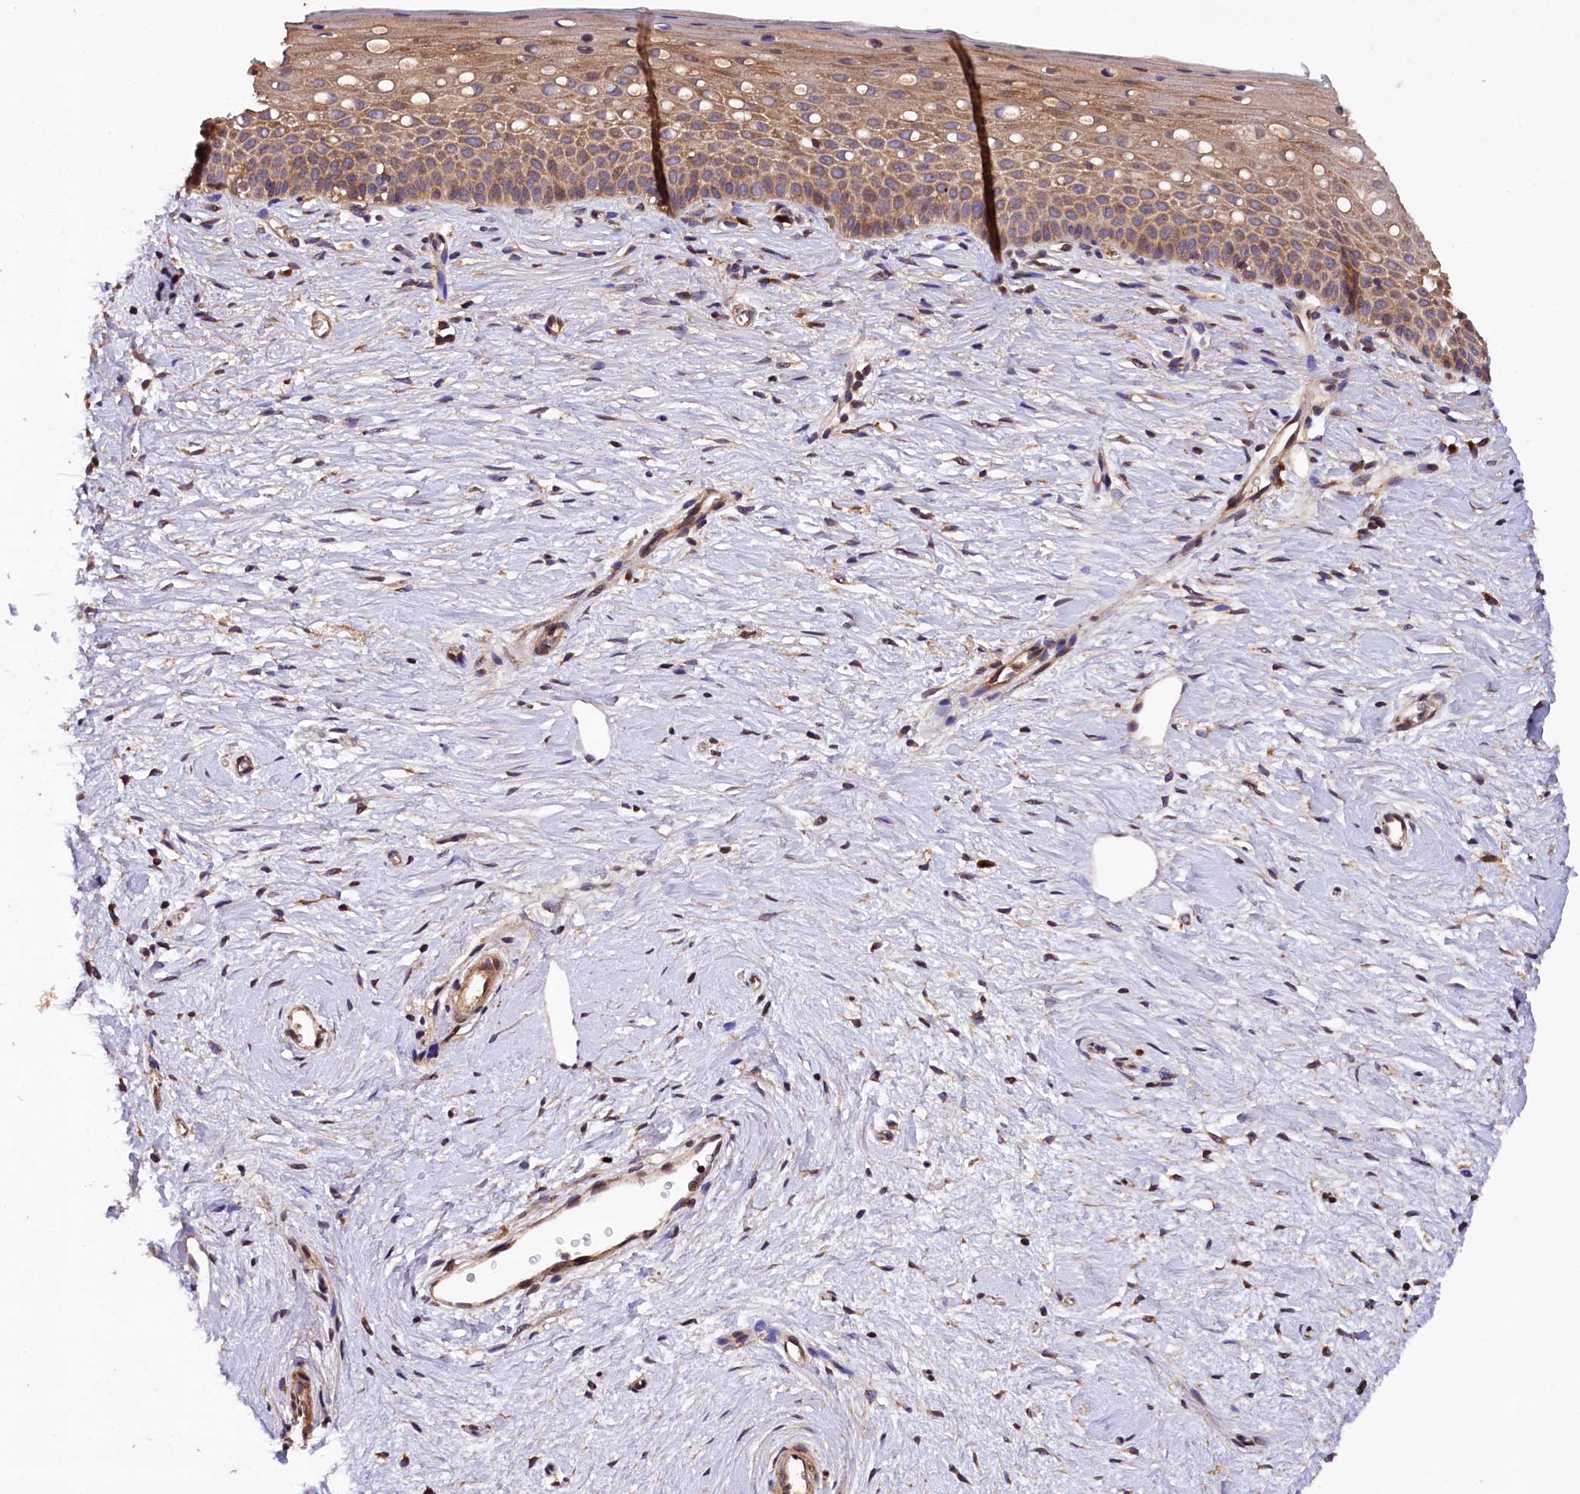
{"staining": {"intensity": "strong", "quantity": ">75%", "location": "cytoplasmic/membranous"}, "tissue": "cervix", "cell_type": "Glandular cells", "image_type": "normal", "snomed": [{"axis": "morphology", "description": "Normal tissue, NOS"}, {"axis": "topography", "description": "Cervix"}], "caption": "Protein expression analysis of benign cervix shows strong cytoplasmic/membranous staining in about >75% of glandular cells. The protein is shown in brown color, while the nuclei are stained blue.", "gene": "KLC2", "patient": {"sex": "female", "age": 57}}